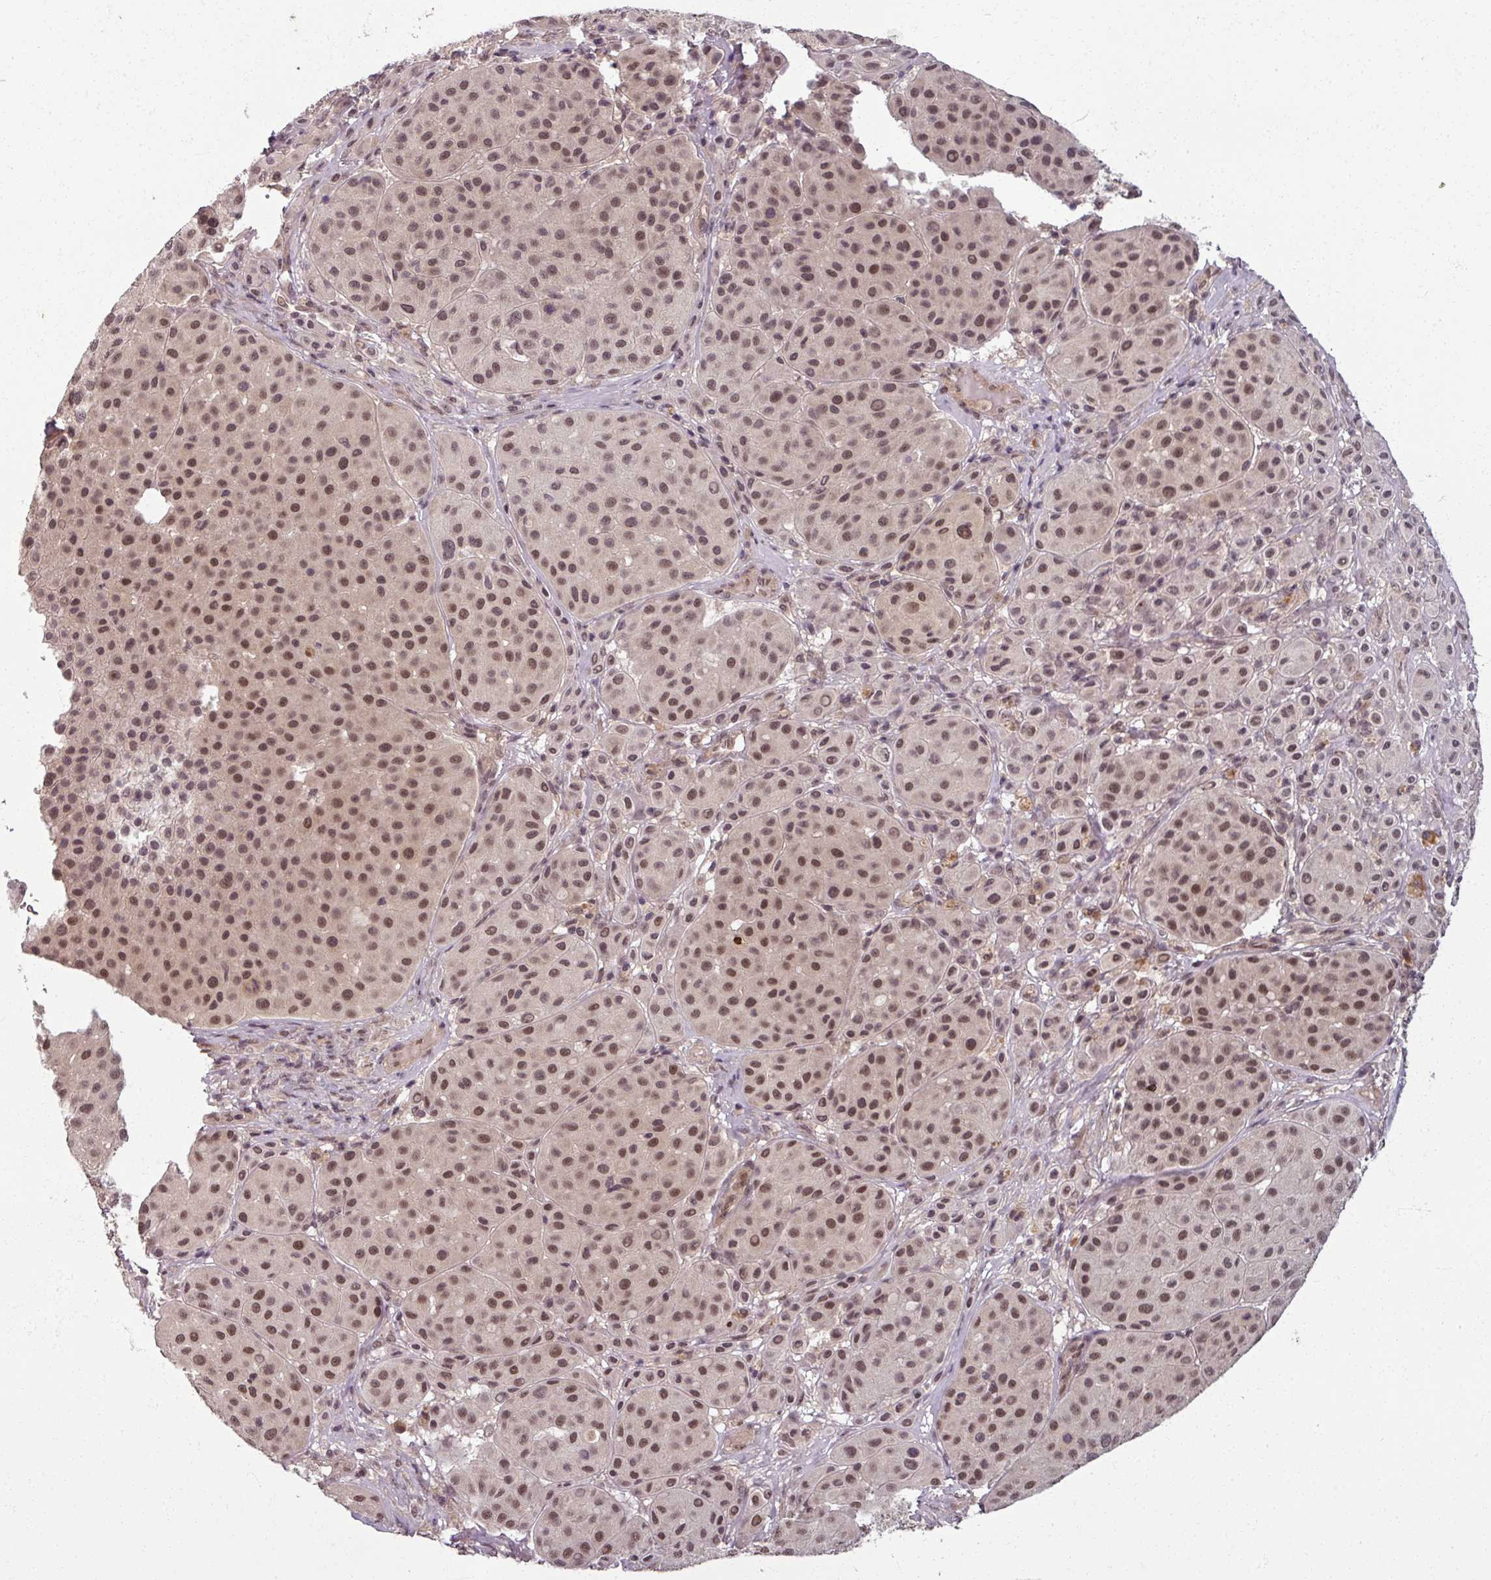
{"staining": {"intensity": "moderate", "quantity": "25%-75%", "location": "nuclear"}, "tissue": "melanoma", "cell_type": "Tumor cells", "image_type": "cancer", "snomed": [{"axis": "morphology", "description": "Malignant melanoma, Metastatic site"}, {"axis": "topography", "description": "Smooth muscle"}], "caption": "The photomicrograph shows a brown stain indicating the presence of a protein in the nuclear of tumor cells in malignant melanoma (metastatic site). The staining is performed using DAB brown chromogen to label protein expression. The nuclei are counter-stained blue using hematoxylin.", "gene": "POLR2G", "patient": {"sex": "male", "age": 41}}